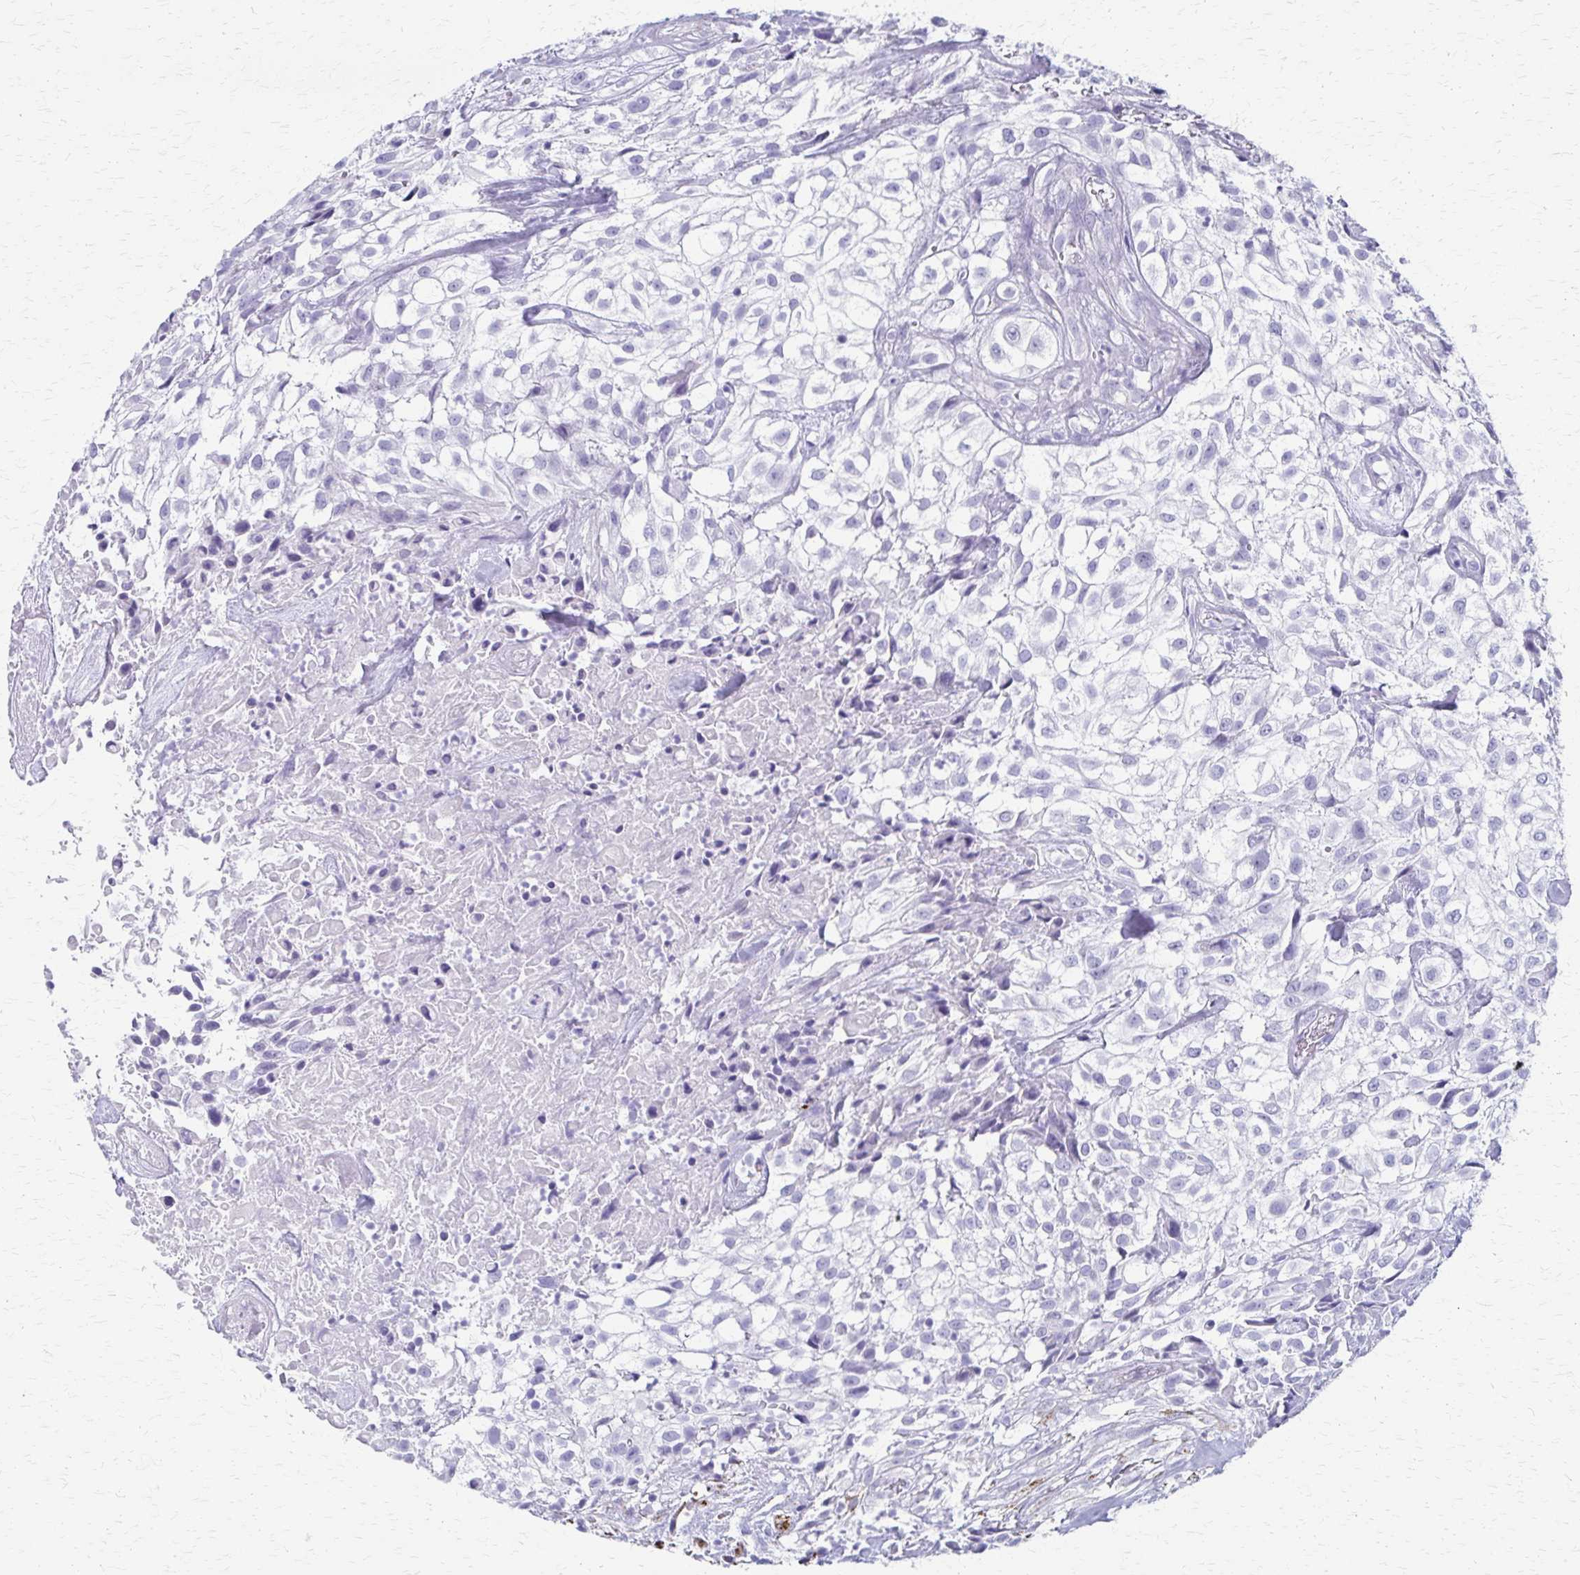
{"staining": {"intensity": "negative", "quantity": "none", "location": "none"}, "tissue": "urothelial cancer", "cell_type": "Tumor cells", "image_type": "cancer", "snomed": [{"axis": "morphology", "description": "Urothelial carcinoma, High grade"}, {"axis": "topography", "description": "Urinary bladder"}], "caption": "There is no significant positivity in tumor cells of high-grade urothelial carcinoma.", "gene": "ZSCAN5B", "patient": {"sex": "male", "age": 56}}